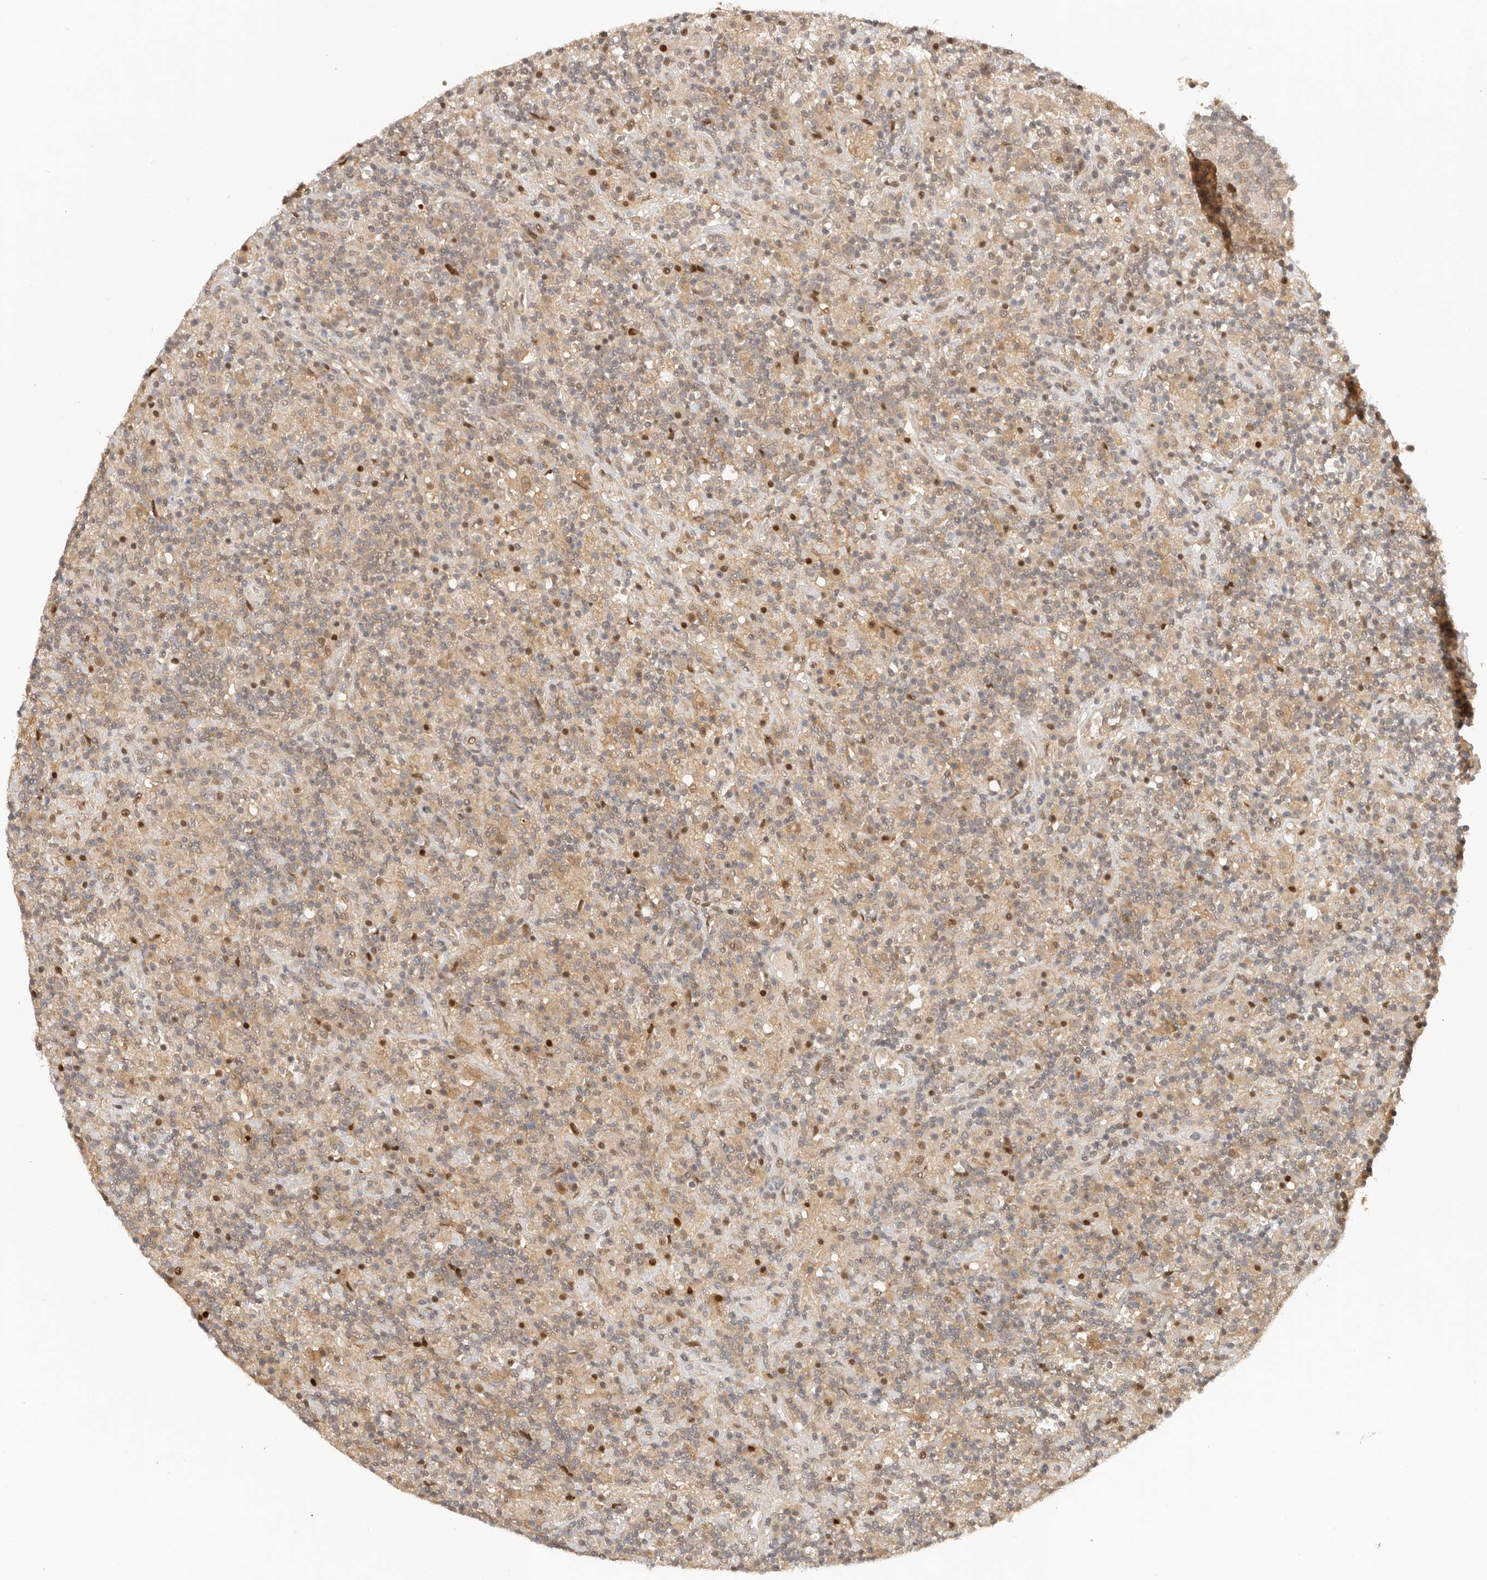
{"staining": {"intensity": "negative", "quantity": "none", "location": "none"}, "tissue": "lymphoma", "cell_type": "Tumor cells", "image_type": "cancer", "snomed": [{"axis": "morphology", "description": "Hodgkin's disease, NOS"}, {"axis": "topography", "description": "Lymph node"}], "caption": "DAB immunohistochemical staining of Hodgkin's disease exhibits no significant positivity in tumor cells.", "gene": "PSMA5", "patient": {"sex": "male", "age": 70}}